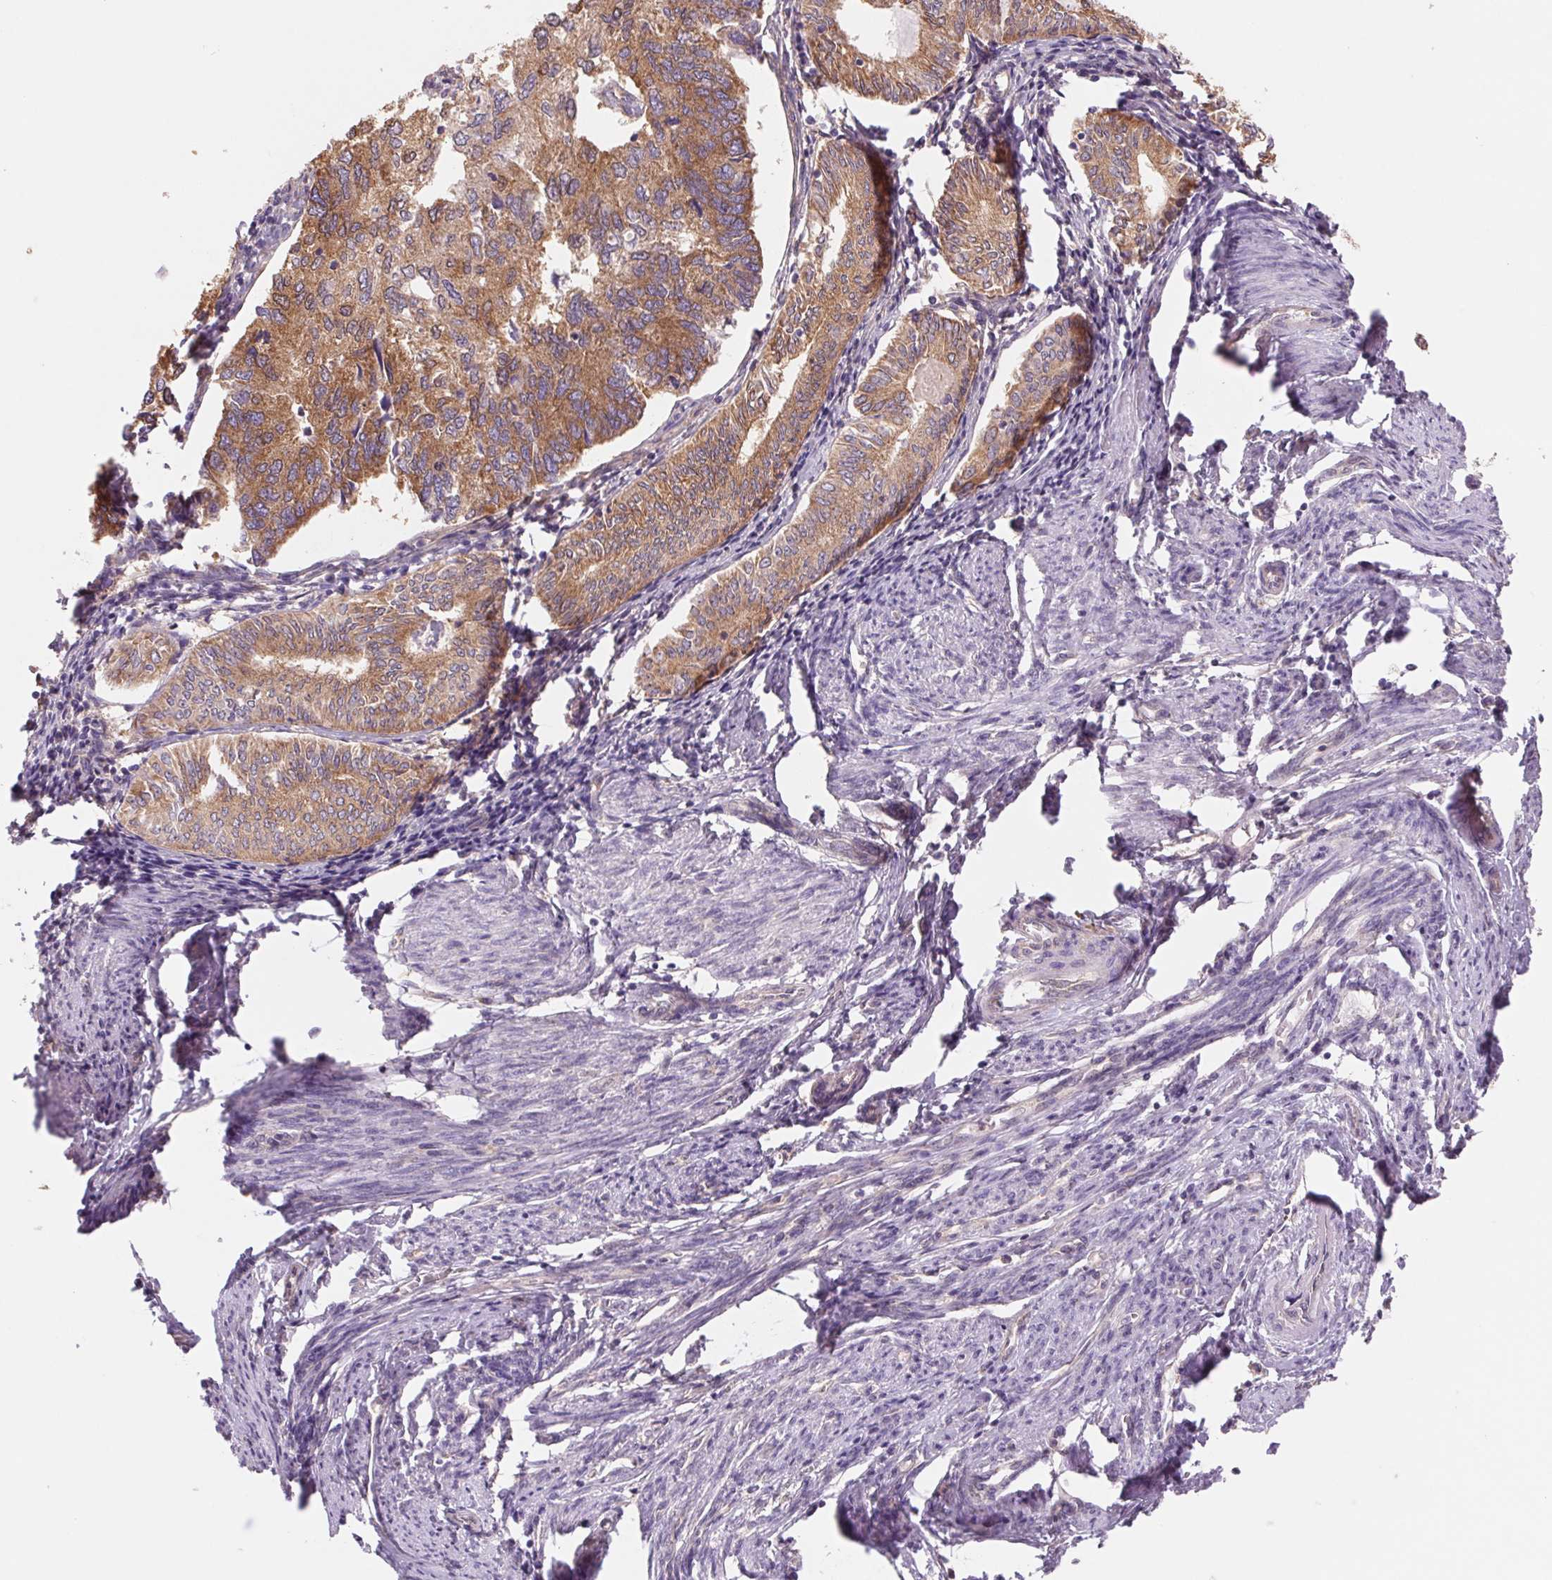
{"staining": {"intensity": "moderate", "quantity": ">75%", "location": "cytoplasmic/membranous"}, "tissue": "endometrial cancer", "cell_type": "Tumor cells", "image_type": "cancer", "snomed": [{"axis": "morphology", "description": "Carcinoma, NOS"}, {"axis": "topography", "description": "Uterus"}], "caption": "Approximately >75% of tumor cells in carcinoma (endometrial) show moderate cytoplasmic/membranous protein positivity as visualized by brown immunohistochemical staining.", "gene": "RAB1A", "patient": {"sex": "female", "age": 76}}